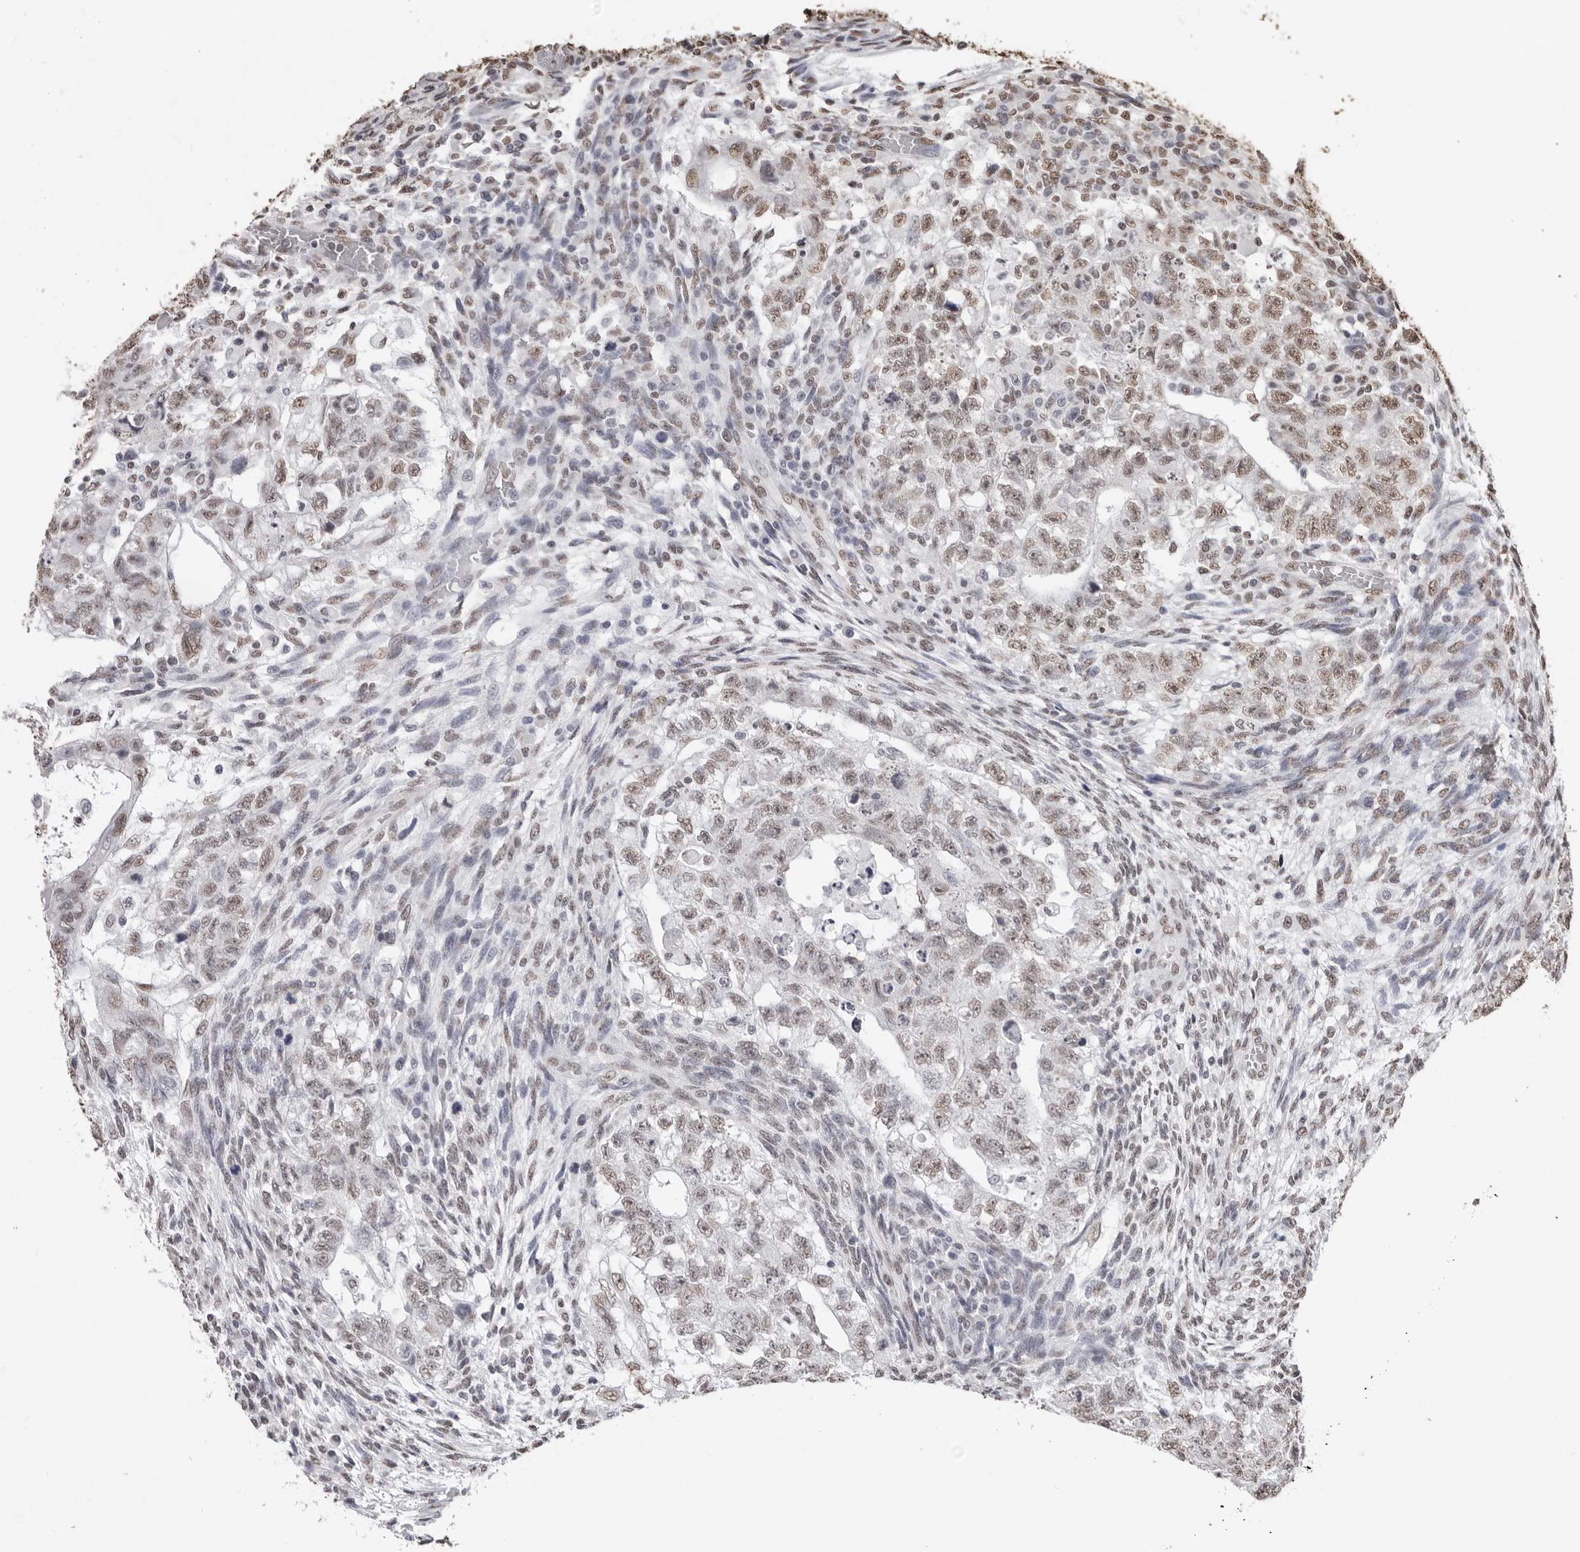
{"staining": {"intensity": "moderate", "quantity": "25%-75%", "location": "nuclear"}, "tissue": "testis cancer", "cell_type": "Tumor cells", "image_type": "cancer", "snomed": [{"axis": "morphology", "description": "Normal tissue, NOS"}, {"axis": "morphology", "description": "Carcinoma, Embryonal, NOS"}, {"axis": "topography", "description": "Testis"}], "caption": "Testis cancer (embryonal carcinoma) stained with a protein marker reveals moderate staining in tumor cells.", "gene": "OLIG3", "patient": {"sex": "male", "age": 36}}